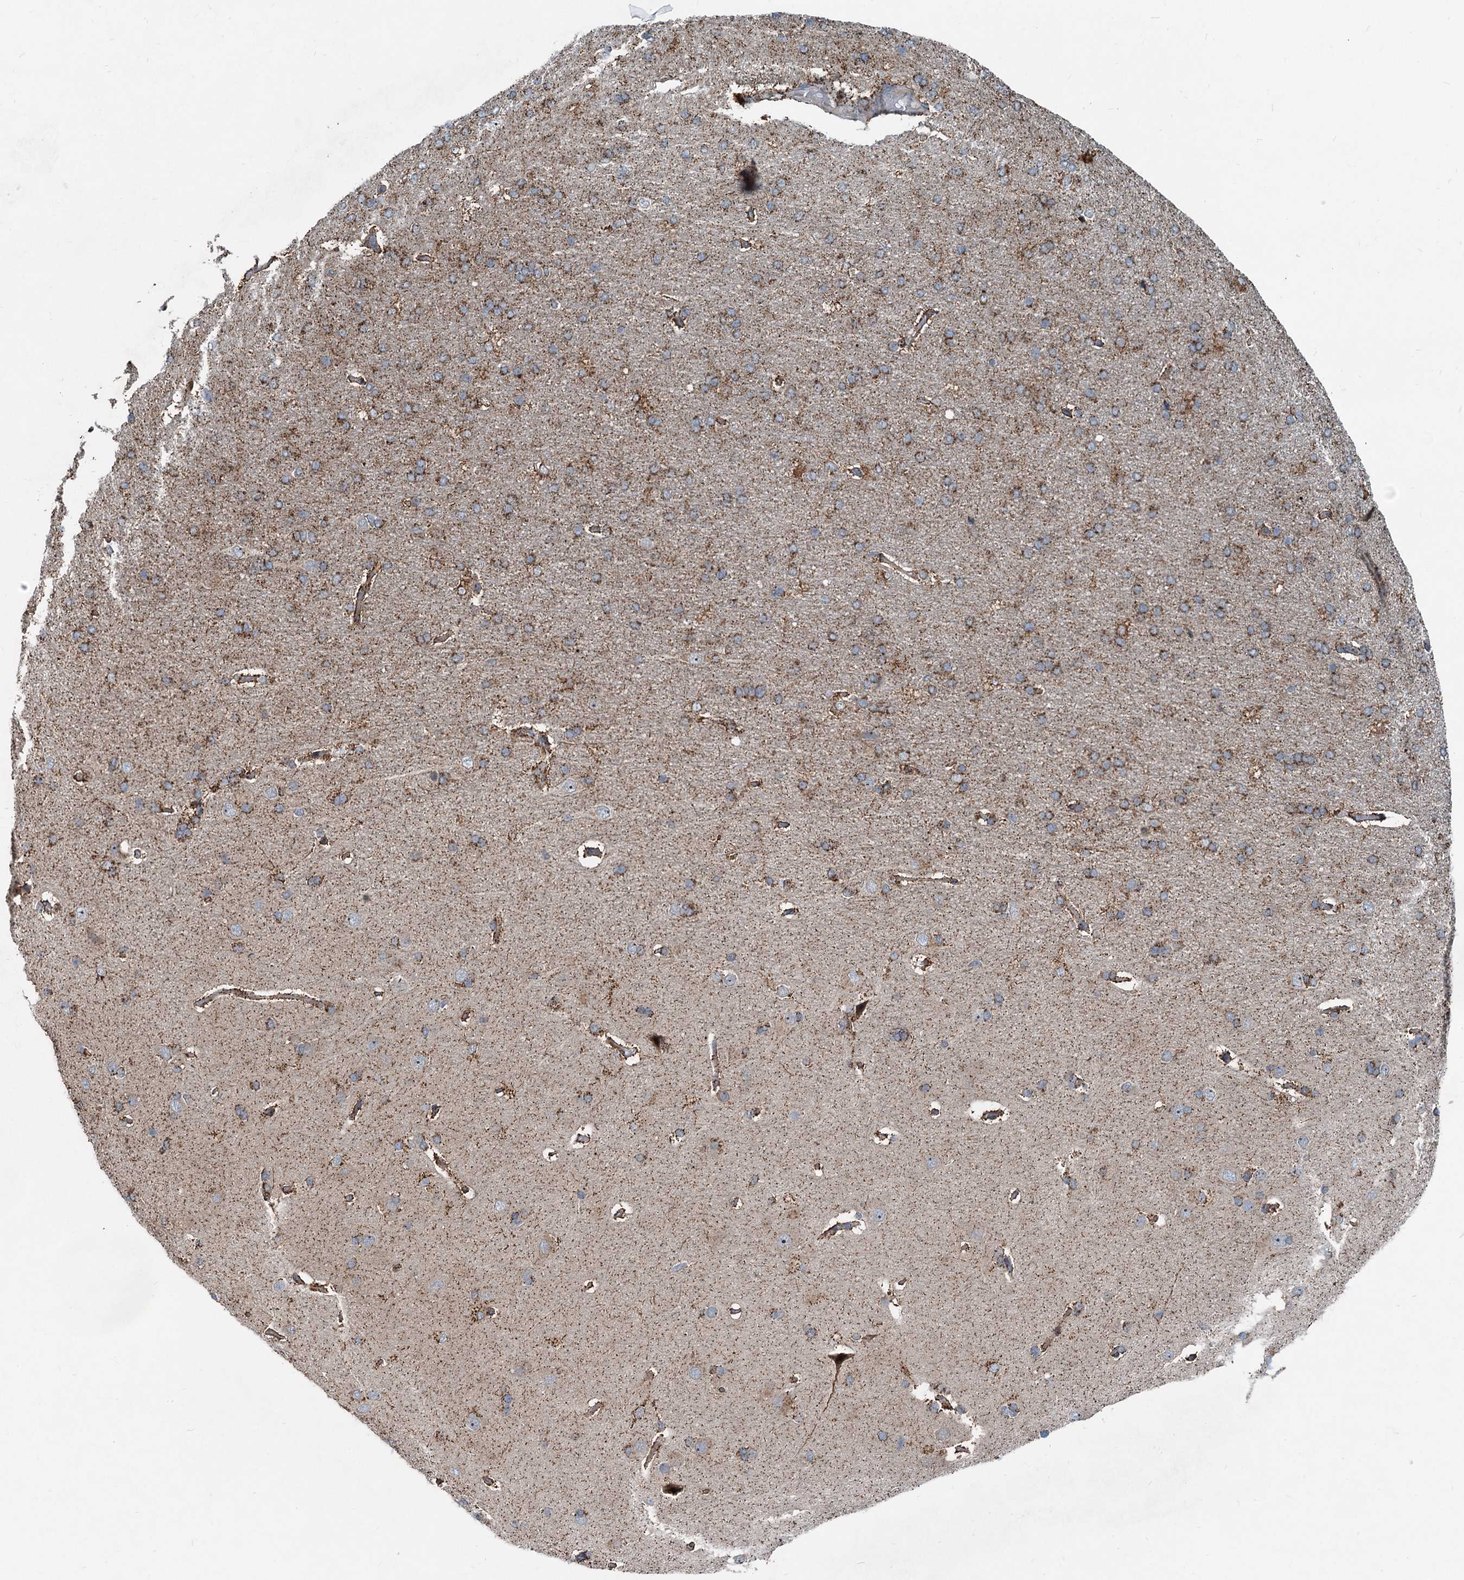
{"staining": {"intensity": "moderate", "quantity": ">75%", "location": "cytoplasmic/membranous"}, "tissue": "cerebral cortex", "cell_type": "Endothelial cells", "image_type": "normal", "snomed": [{"axis": "morphology", "description": "Normal tissue, NOS"}, {"axis": "topography", "description": "Cerebral cortex"}], "caption": "Brown immunohistochemical staining in benign cerebral cortex demonstrates moderate cytoplasmic/membranous positivity in approximately >75% of endothelial cells.", "gene": "CEP68", "patient": {"sex": "male", "age": 62}}